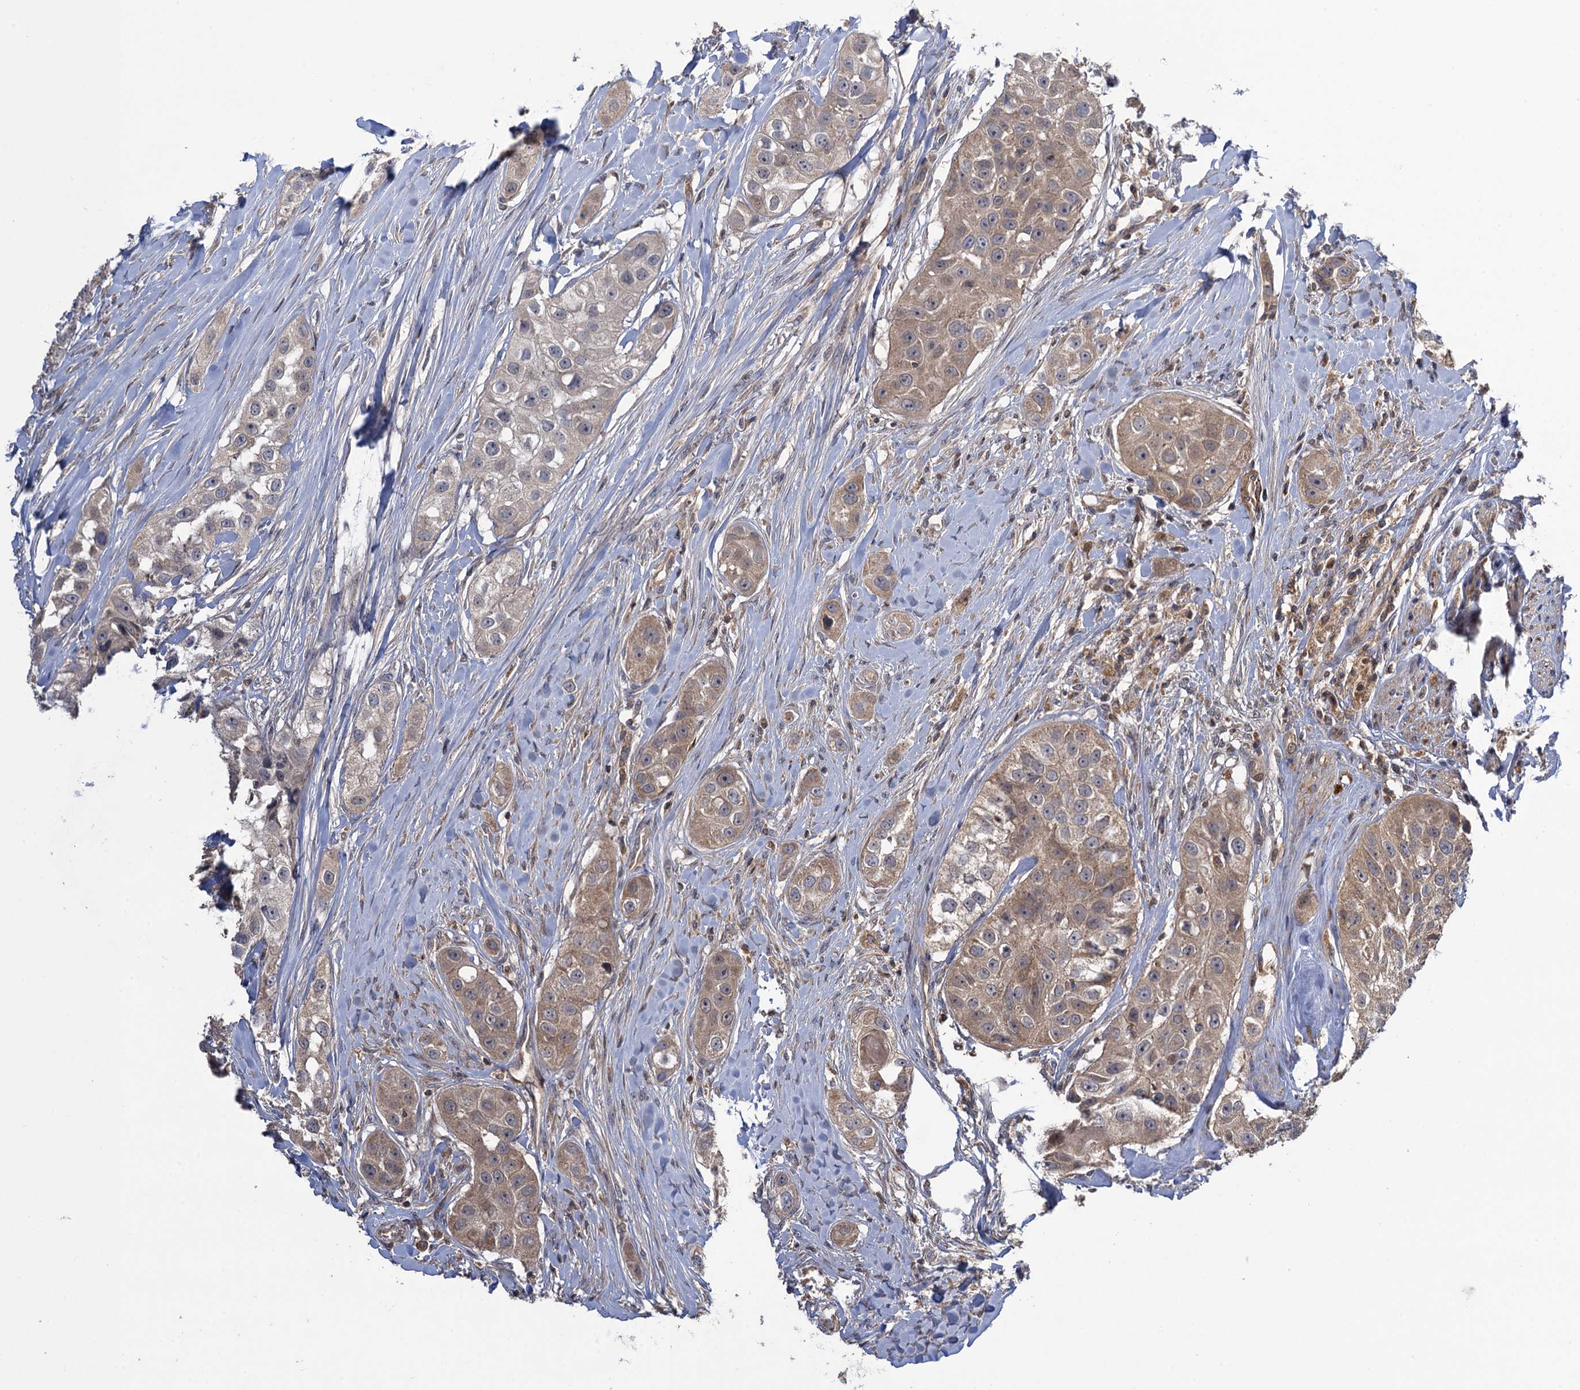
{"staining": {"intensity": "moderate", "quantity": "25%-75%", "location": "cytoplasmic/membranous"}, "tissue": "head and neck cancer", "cell_type": "Tumor cells", "image_type": "cancer", "snomed": [{"axis": "morphology", "description": "Normal tissue, NOS"}, {"axis": "morphology", "description": "Squamous cell carcinoma, NOS"}, {"axis": "topography", "description": "Skeletal muscle"}, {"axis": "topography", "description": "Head-Neck"}], "caption": "Head and neck squamous cell carcinoma stained with a brown dye displays moderate cytoplasmic/membranous positive expression in about 25%-75% of tumor cells.", "gene": "WDR88", "patient": {"sex": "male", "age": 51}}